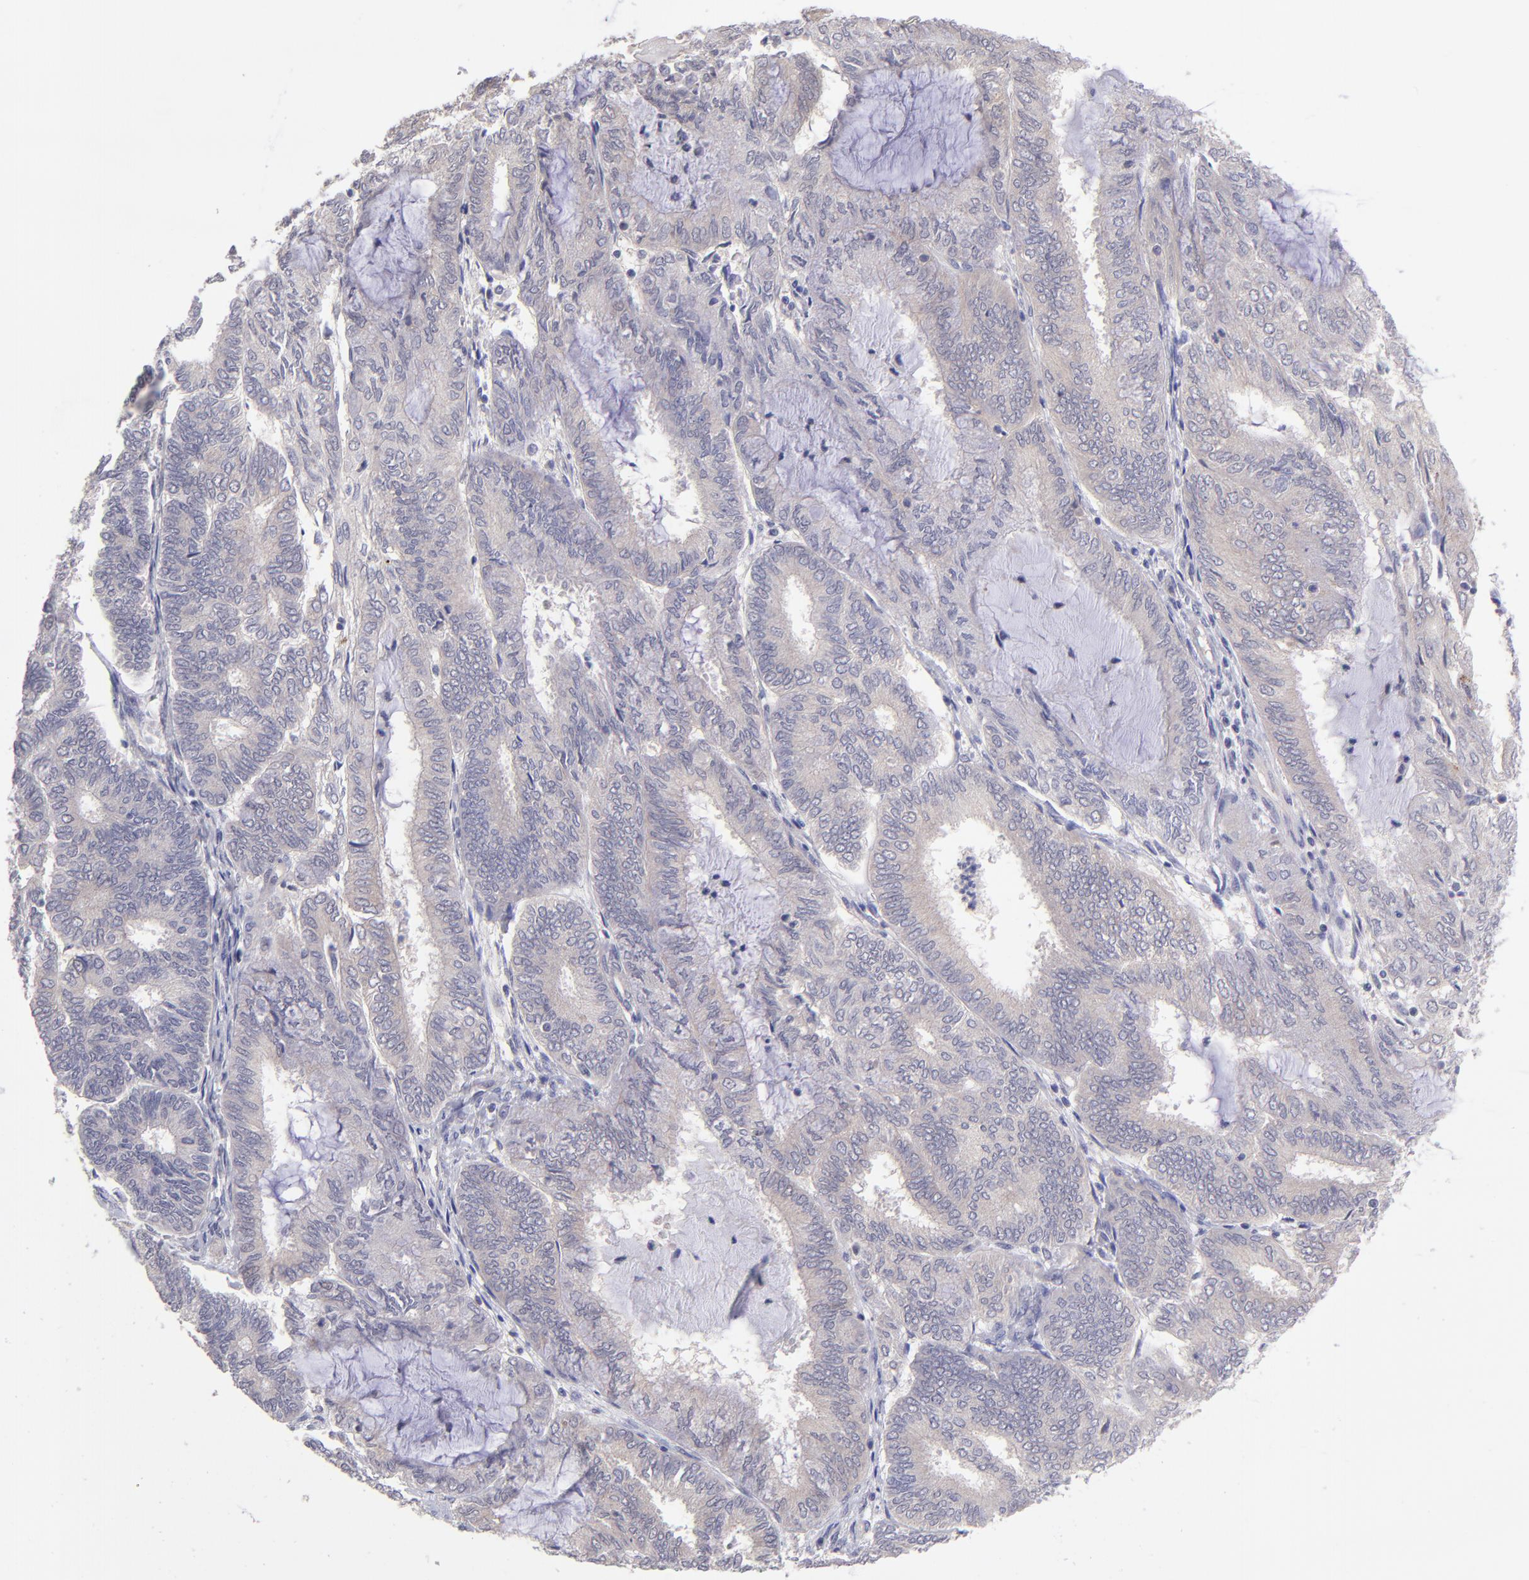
{"staining": {"intensity": "weak", "quantity": ">75%", "location": "cytoplasmic/membranous"}, "tissue": "endometrial cancer", "cell_type": "Tumor cells", "image_type": "cancer", "snomed": [{"axis": "morphology", "description": "Adenocarcinoma, NOS"}, {"axis": "topography", "description": "Endometrium"}], "caption": "Protein expression analysis of human adenocarcinoma (endometrial) reveals weak cytoplasmic/membranous expression in about >75% of tumor cells.", "gene": "NSF", "patient": {"sex": "female", "age": 59}}